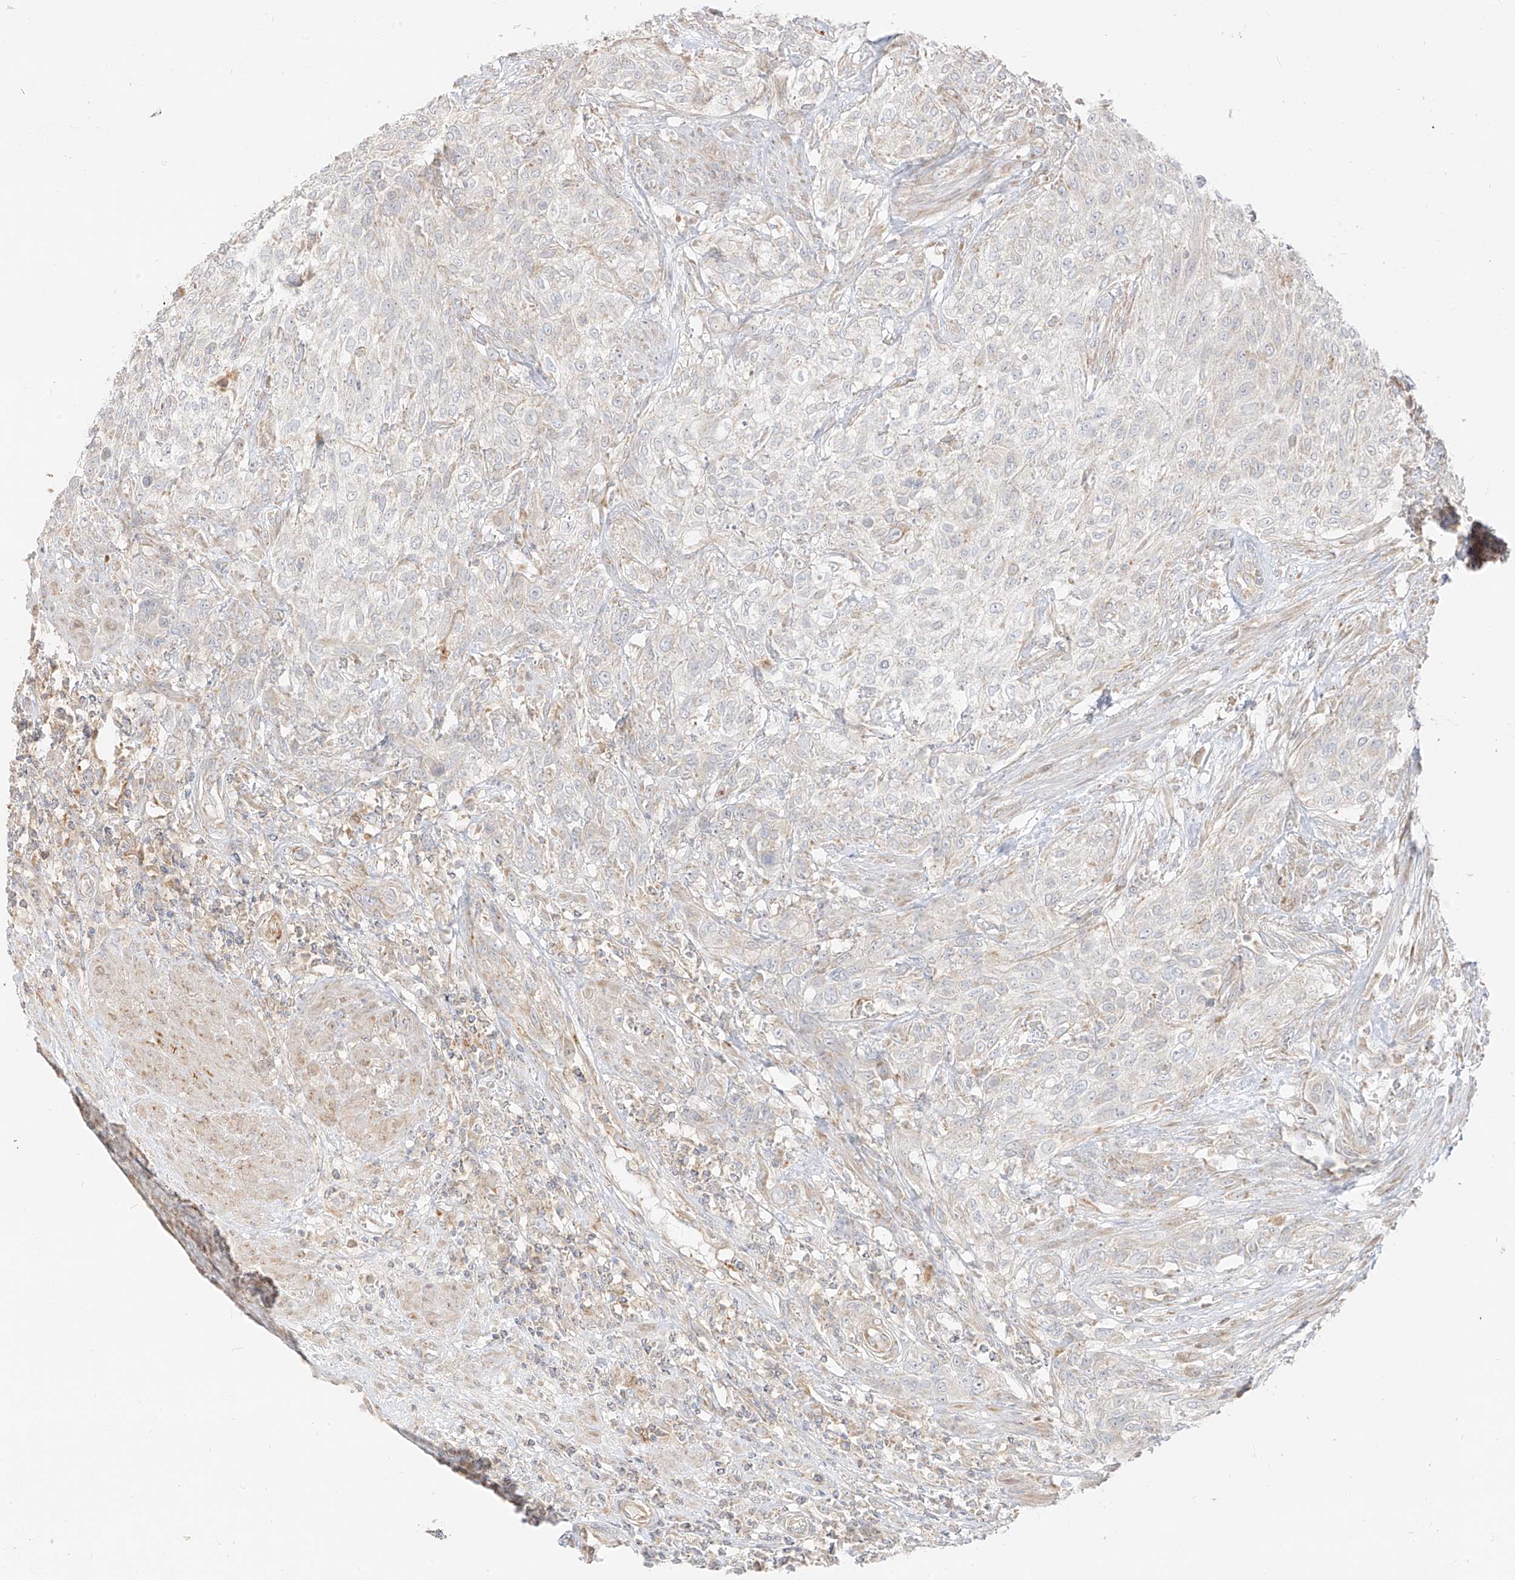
{"staining": {"intensity": "negative", "quantity": "none", "location": "none"}, "tissue": "urothelial cancer", "cell_type": "Tumor cells", "image_type": "cancer", "snomed": [{"axis": "morphology", "description": "Urothelial carcinoma, High grade"}, {"axis": "topography", "description": "Urinary bladder"}], "caption": "Tumor cells show no significant staining in urothelial cancer. (DAB (3,3'-diaminobenzidine) IHC with hematoxylin counter stain).", "gene": "ZIM3", "patient": {"sex": "male", "age": 35}}